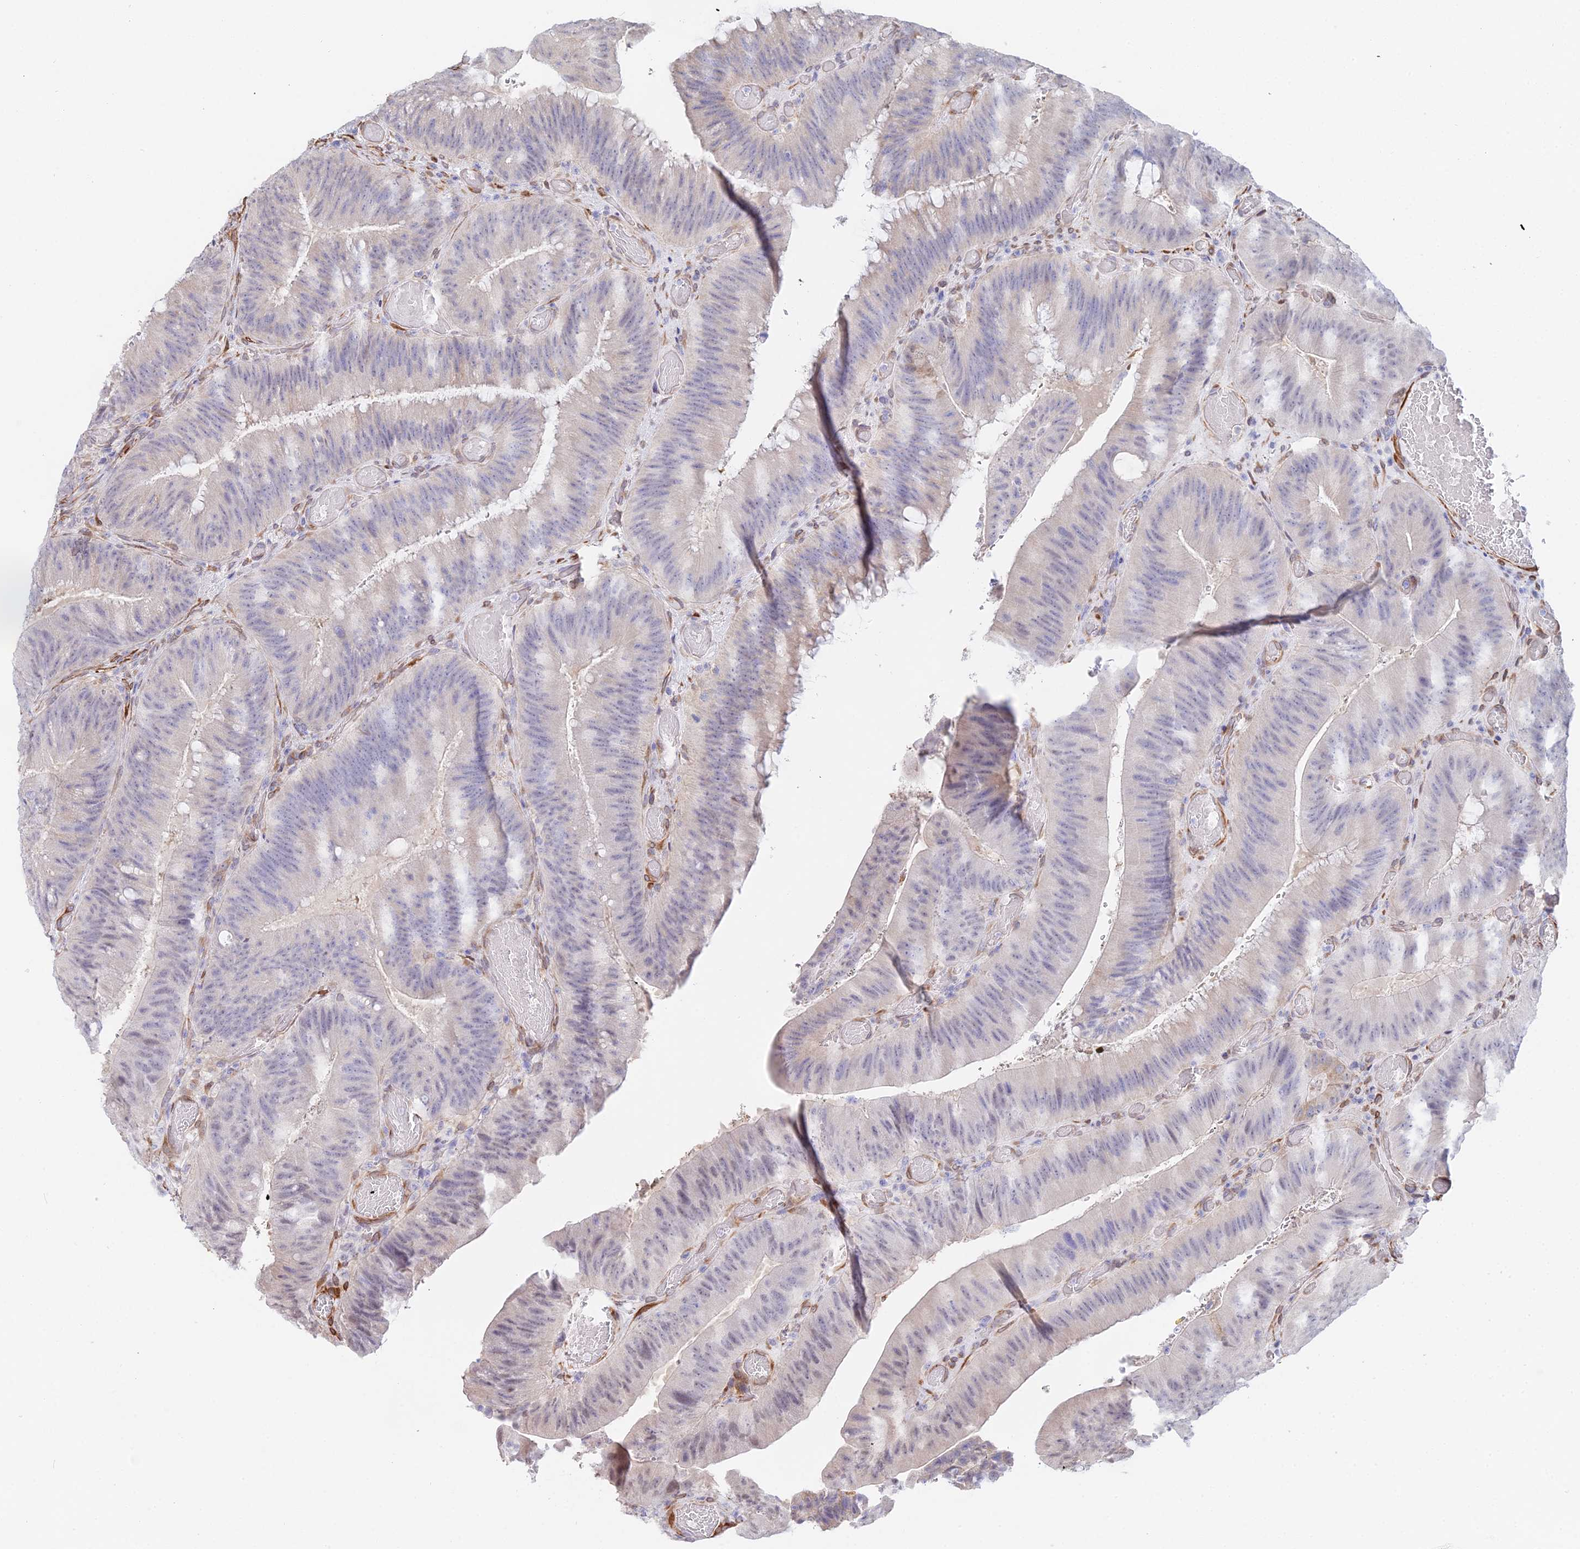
{"staining": {"intensity": "weak", "quantity": "25%-75%", "location": "nuclear"}, "tissue": "colorectal cancer", "cell_type": "Tumor cells", "image_type": "cancer", "snomed": [{"axis": "morphology", "description": "Adenocarcinoma, NOS"}, {"axis": "topography", "description": "Colon"}], "caption": "Human colorectal cancer (adenocarcinoma) stained with a brown dye displays weak nuclear positive staining in about 25%-75% of tumor cells.", "gene": "MXRA7", "patient": {"sex": "female", "age": 43}}